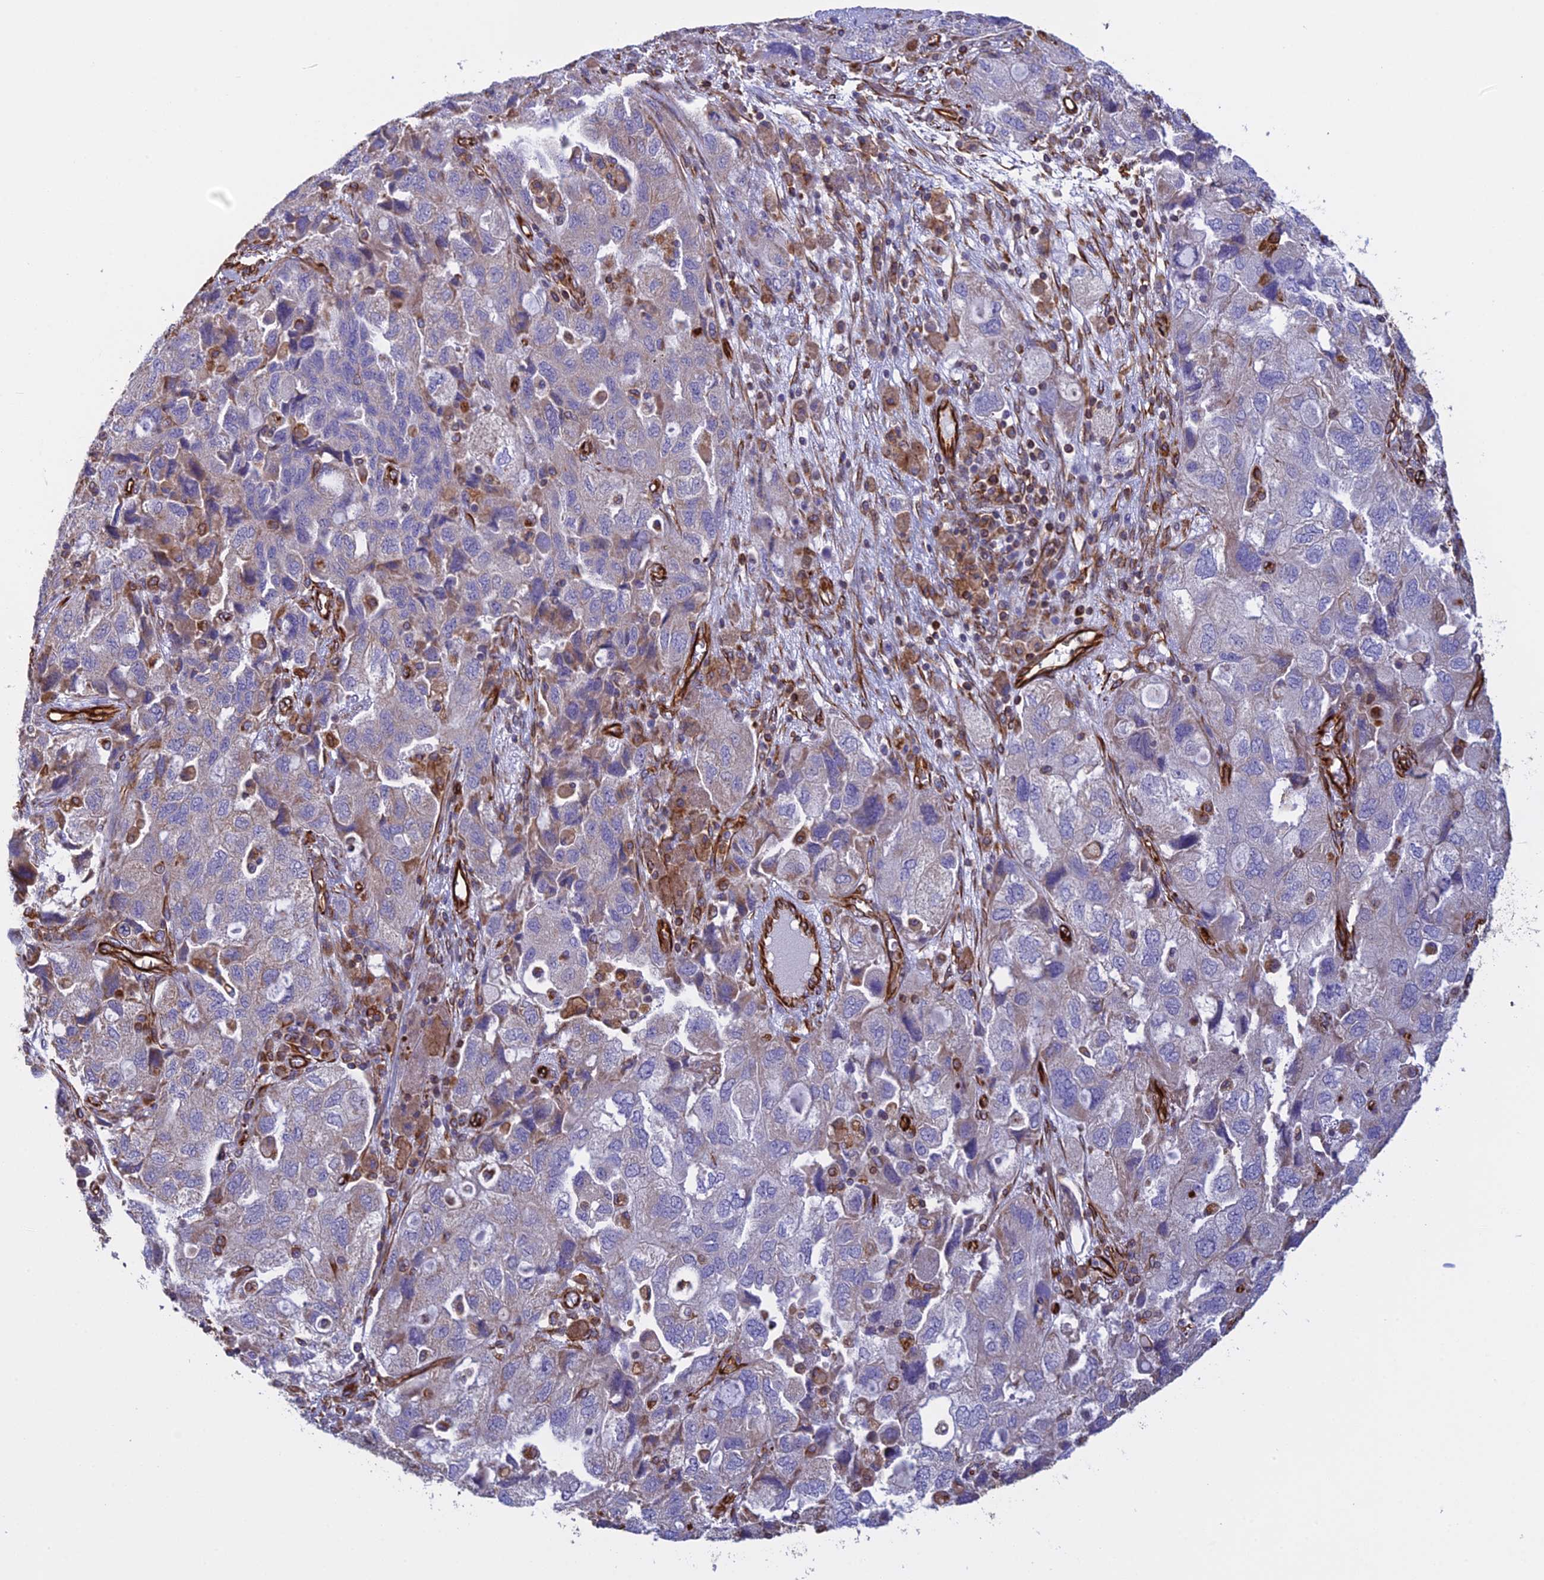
{"staining": {"intensity": "negative", "quantity": "none", "location": "none"}, "tissue": "ovarian cancer", "cell_type": "Tumor cells", "image_type": "cancer", "snomed": [{"axis": "morphology", "description": "Carcinoma, NOS"}, {"axis": "morphology", "description": "Cystadenocarcinoma, serous, NOS"}, {"axis": "topography", "description": "Ovary"}], "caption": "Immunohistochemistry (IHC) of ovarian serous cystadenocarcinoma displays no staining in tumor cells.", "gene": "FBXL20", "patient": {"sex": "female", "age": 69}}